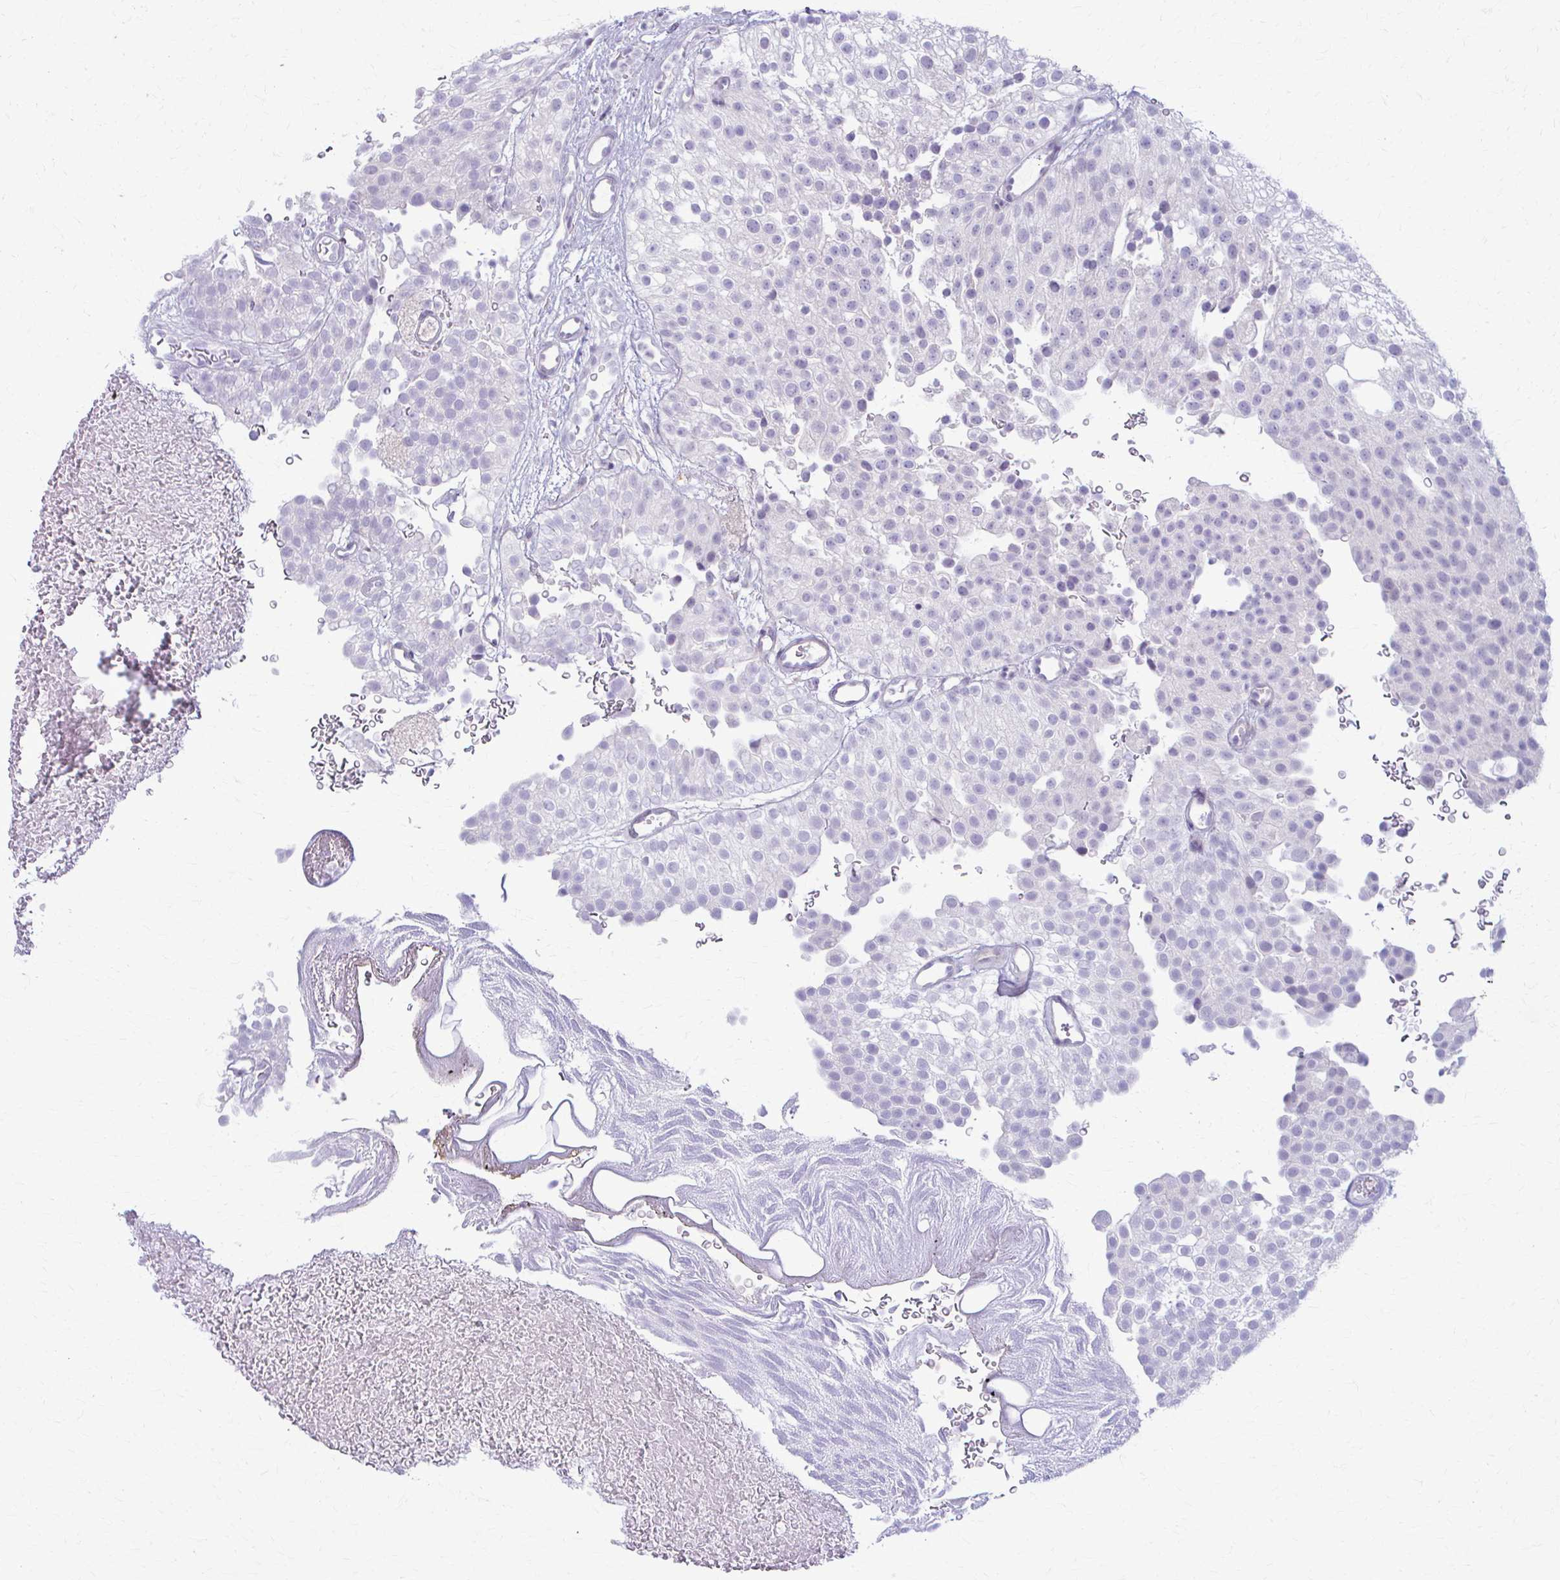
{"staining": {"intensity": "negative", "quantity": "none", "location": "none"}, "tissue": "urothelial cancer", "cell_type": "Tumor cells", "image_type": "cancer", "snomed": [{"axis": "morphology", "description": "Urothelial carcinoma, Low grade"}, {"axis": "topography", "description": "Urinary bladder"}], "caption": "Low-grade urothelial carcinoma was stained to show a protein in brown. There is no significant positivity in tumor cells.", "gene": "LDLRAP1", "patient": {"sex": "male", "age": 78}}